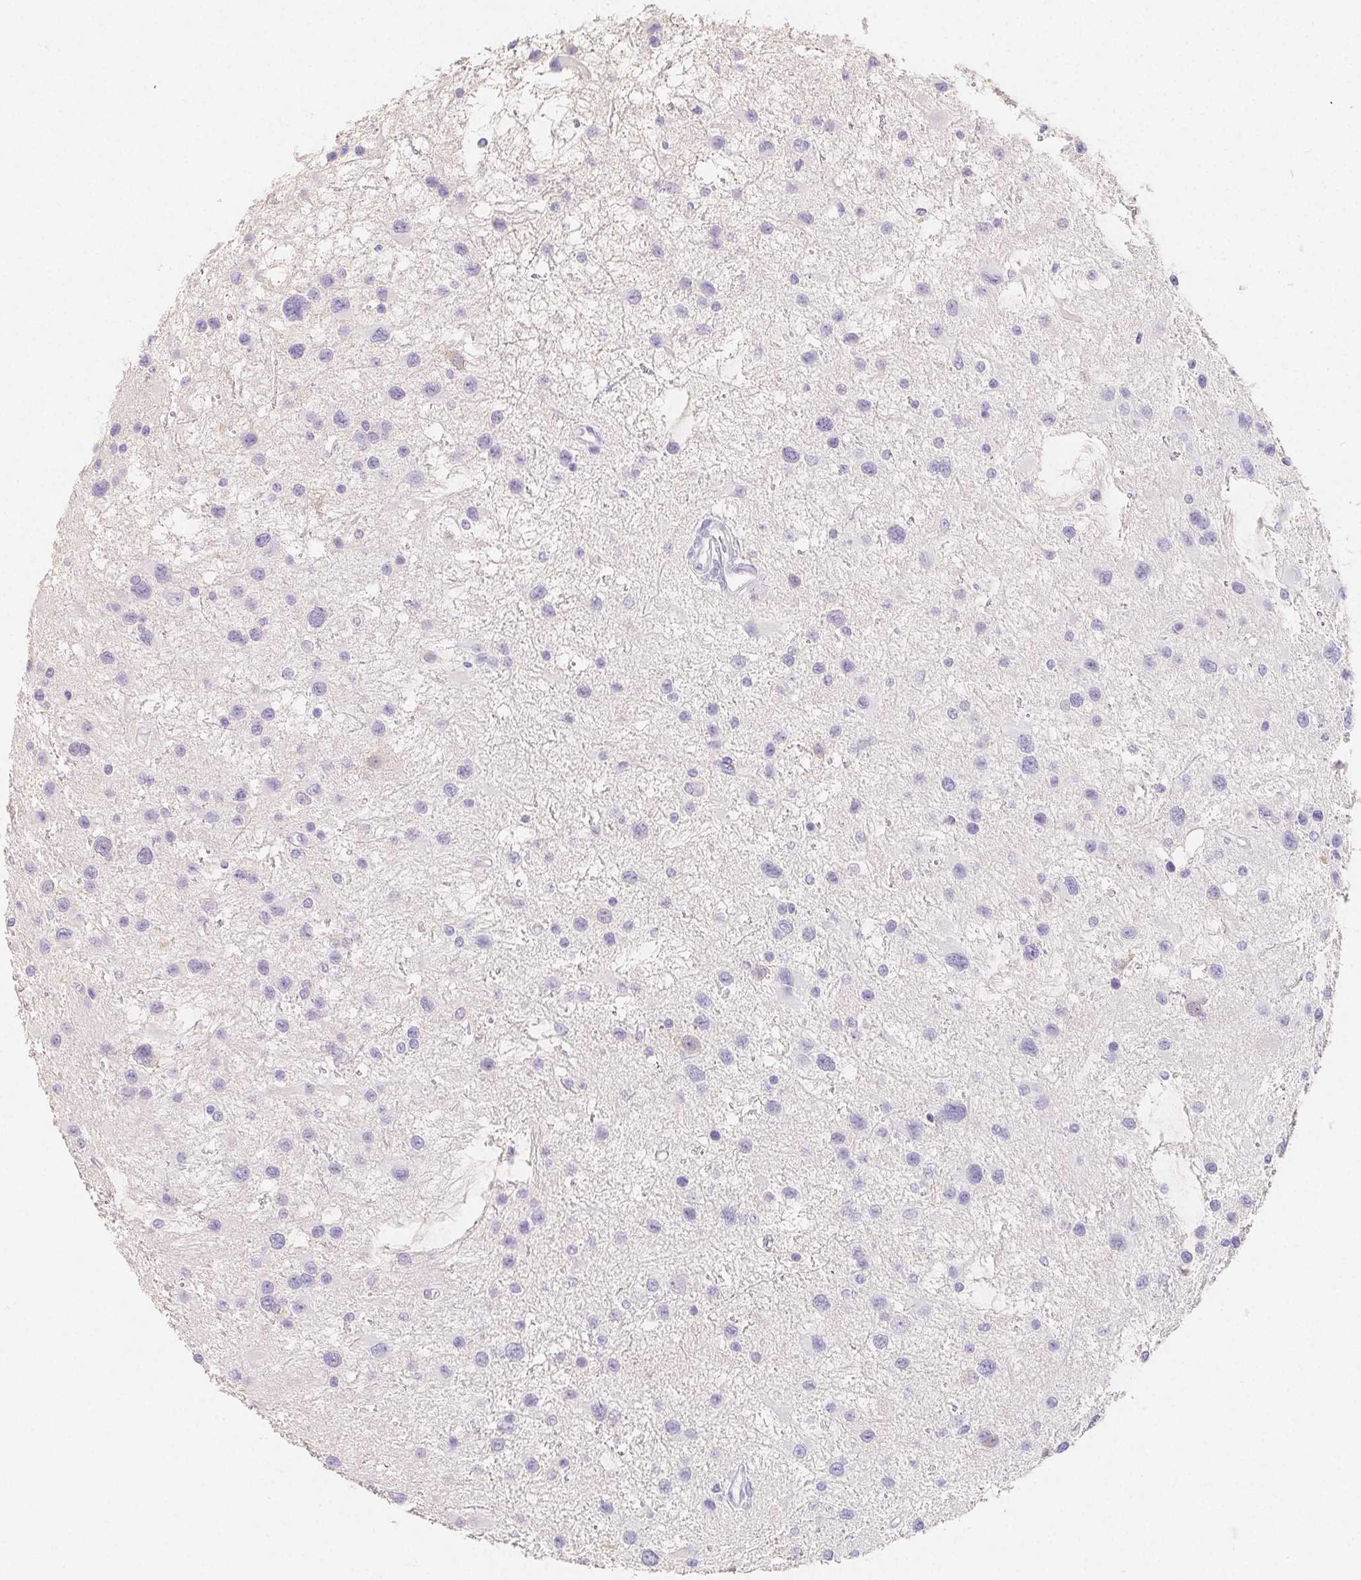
{"staining": {"intensity": "negative", "quantity": "none", "location": "none"}, "tissue": "glioma", "cell_type": "Tumor cells", "image_type": "cancer", "snomed": [{"axis": "morphology", "description": "Glioma, malignant, Low grade"}, {"axis": "topography", "description": "Brain"}], "caption": "Immunohistochemistry (IHC) photomicrograph of malignant glioma (low-grade) stained for a protein (brown), which displays no expression in tumor cells.", "gene": "ZBBX", "patient": {"sex": "female", "age": 32}}